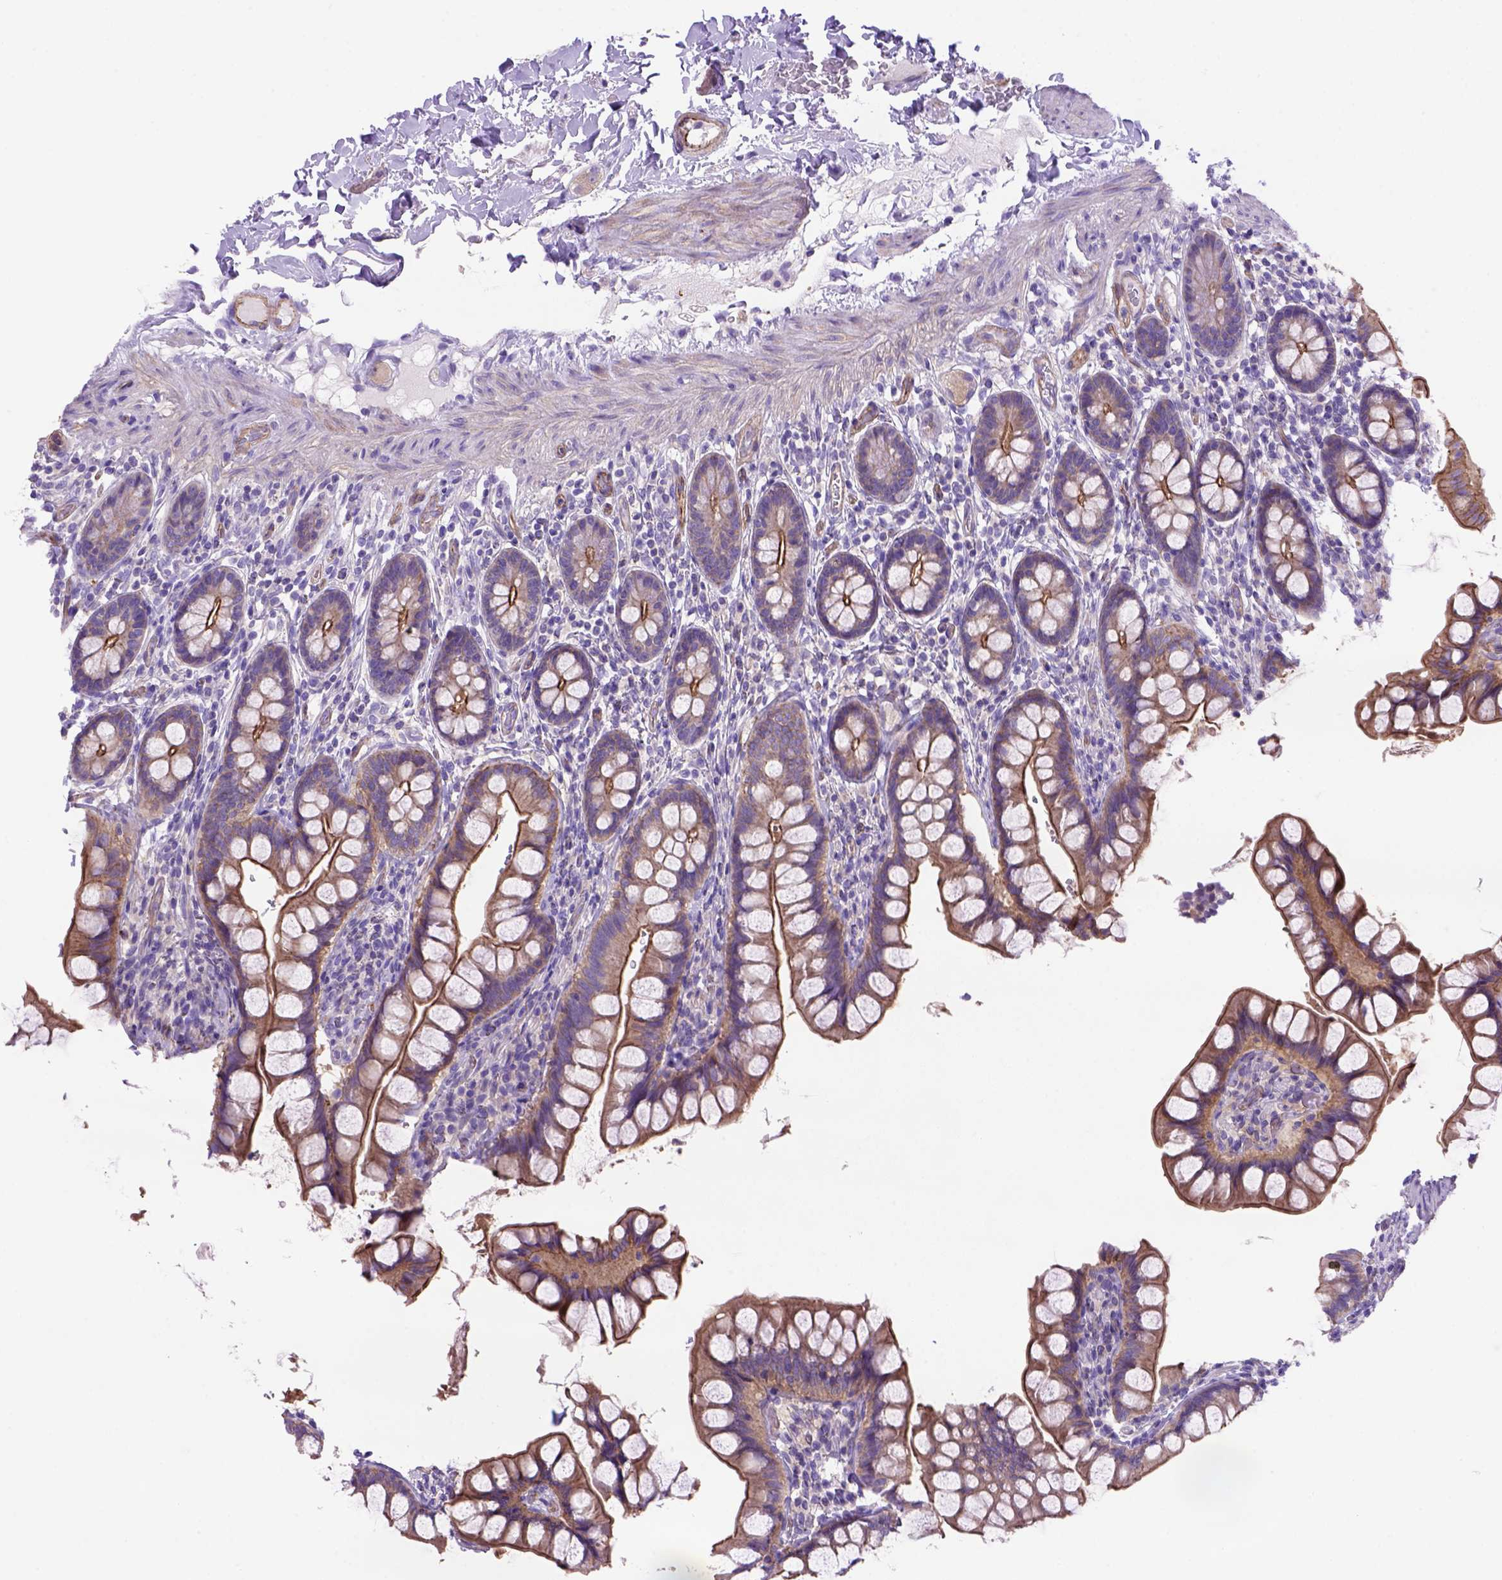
{"staining": {"intensity": "strong", "quantity": ">75%", "location": "cytoplasmic/membranous"}, "tissue": "small intestine", "cell_type": "Glandular cells", "image_type": "normal", "snomed": [{"axis": "morphology", "description": "Normal tissue, NOS"}, {"axis": "topography", "description": "Small intestine"}], "caption": "Small intestine stained for a protein exhibits strong cytoplasmic/membranous positivity in glandular cells. (IHC, brightfield microscopy, high magnification).", "gene": "PEX12", "patient": {"sex": "male", "age": 70}}